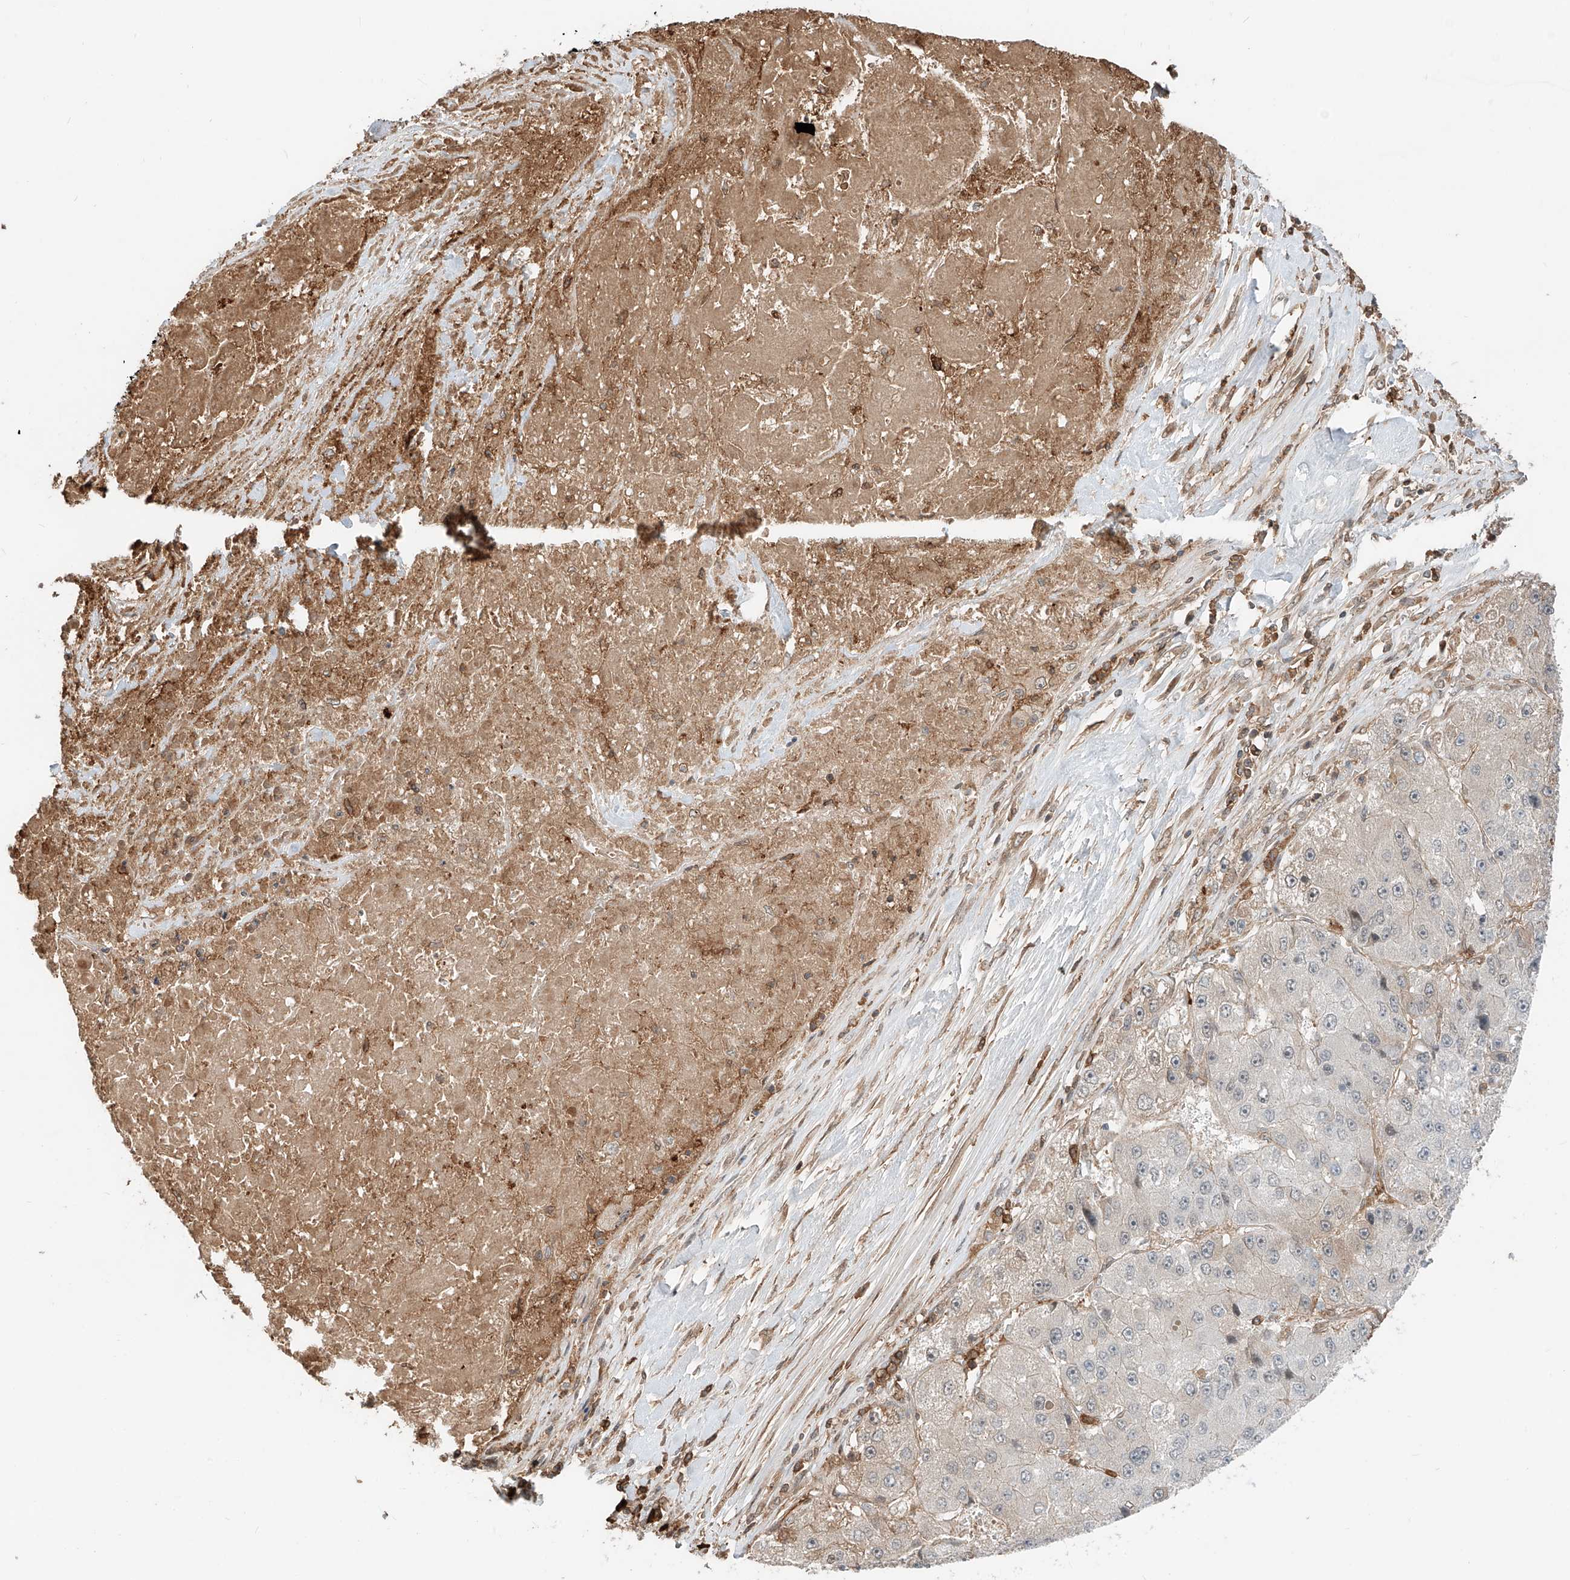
{"staining": {"intensity": "negative", "quantity": "none", "location": "none"}, "tissue": "liver cancer", "cell_type": "Tumor cells", "image_type": "cancer", "snomed": [{"axis": "morphology", "description": "Carcinoma, Hepatocellular, NOS"}, {"axis": "topography", "description": "Liver"}], "caption": "A high-resolution photomicrograph shows IHC staining of liver cancer (hepatocellular carcinoma), which shows no significant staining in tumor cells.", "gene": "CEP162", "patient": {"sex": "female", "age": 73}}